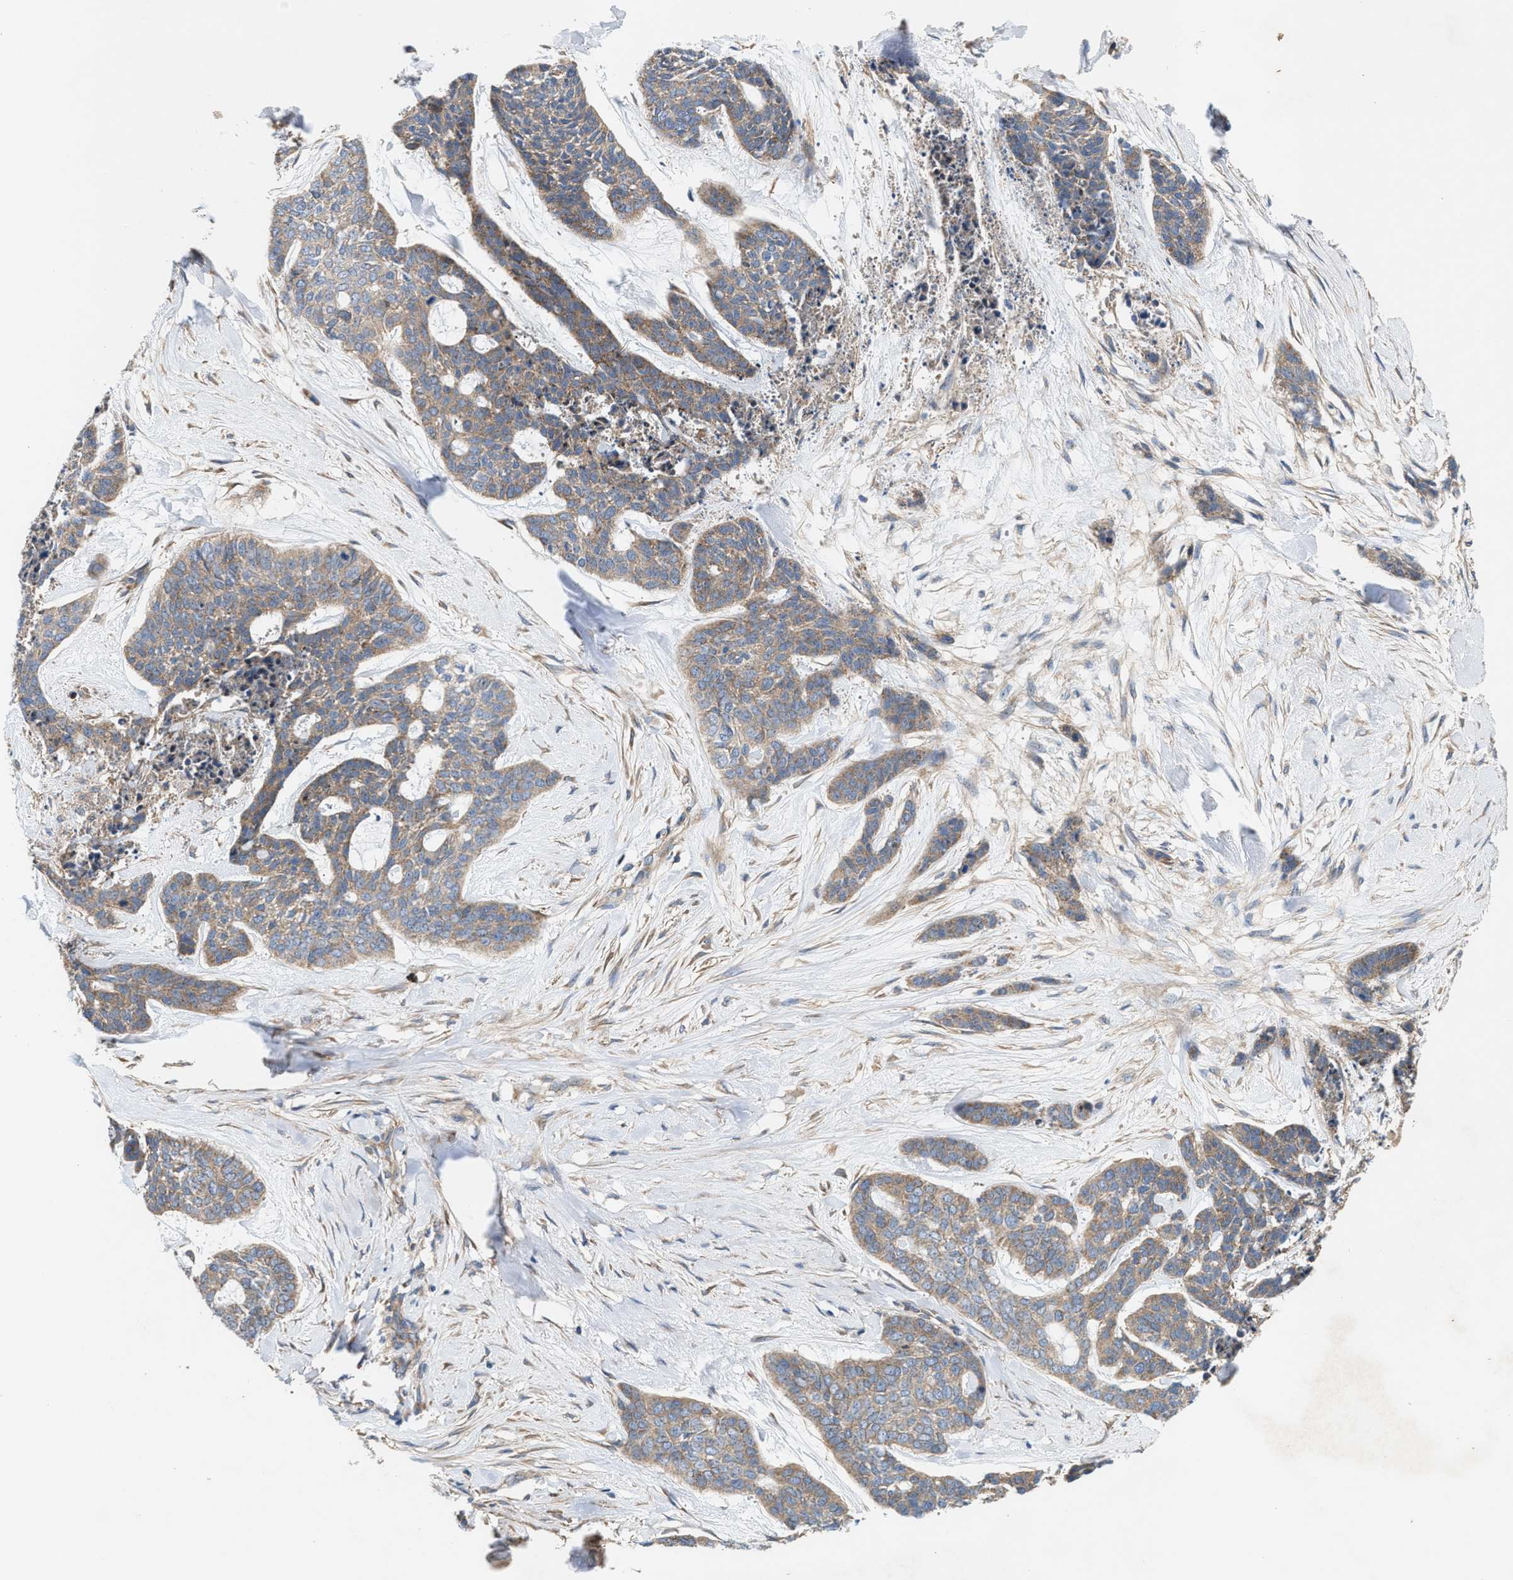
{"staining": {"intensity": "weak", "quantity": ">75%", "location": "cytoplasmic/membranous"}, "tissue": "skin cancer", "cell_type": "Tumor cells", "image_type": "cancer", "snomed": [{"axis": "morphology", "description": "Basal cell carcinoma"}, {"axis": "topography", "description": "Skin"}], "caption": "Protein staining of basal cell carcinoma (skin) tissue demonstrates weak cytoplasmic/membranous expression in approximately >75% of tumor cells.", "gene": "OXSM", "patient": {"sex": "female", "age": 64}}